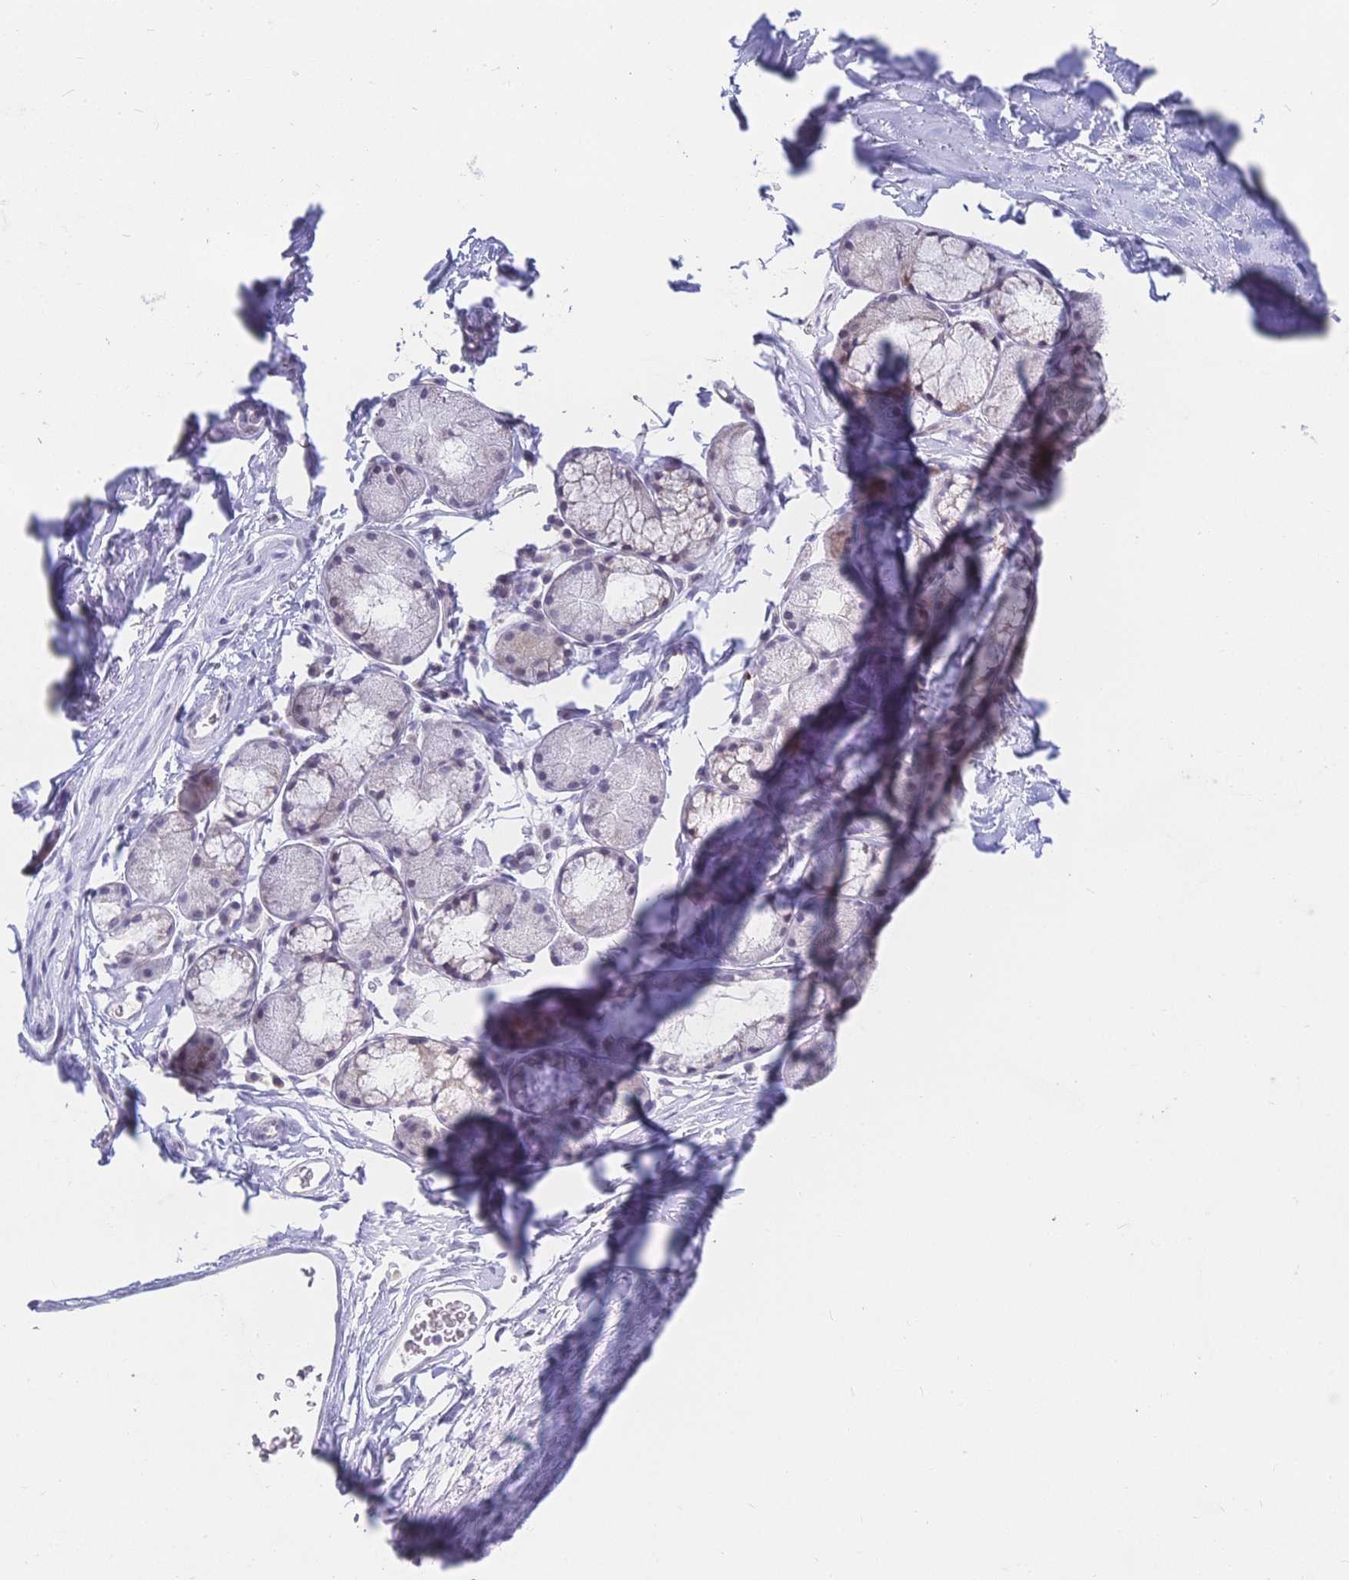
{"staining": {"intensity": "negative", "quantity": "none", "location": "none"}, "tissue": "adipose tissue", "cell_type": "Adipocytes", "image_type": "normal", "snomed": [{"axis": "morphology", "description": "Normal tissue, NOS"}, {"axis": "topography", "description": "Lymph node"}, {"axis": "topography", "description": "Cartilage tissue"}, {"axis": "topography", "description": "Bronchus"}], "caption": "Immunohistochemical staining of benign adipose tissue shows no significant positivity in adipocytes.", "gene": "CR2", "patient": {"sex": "female", "age": 70}}